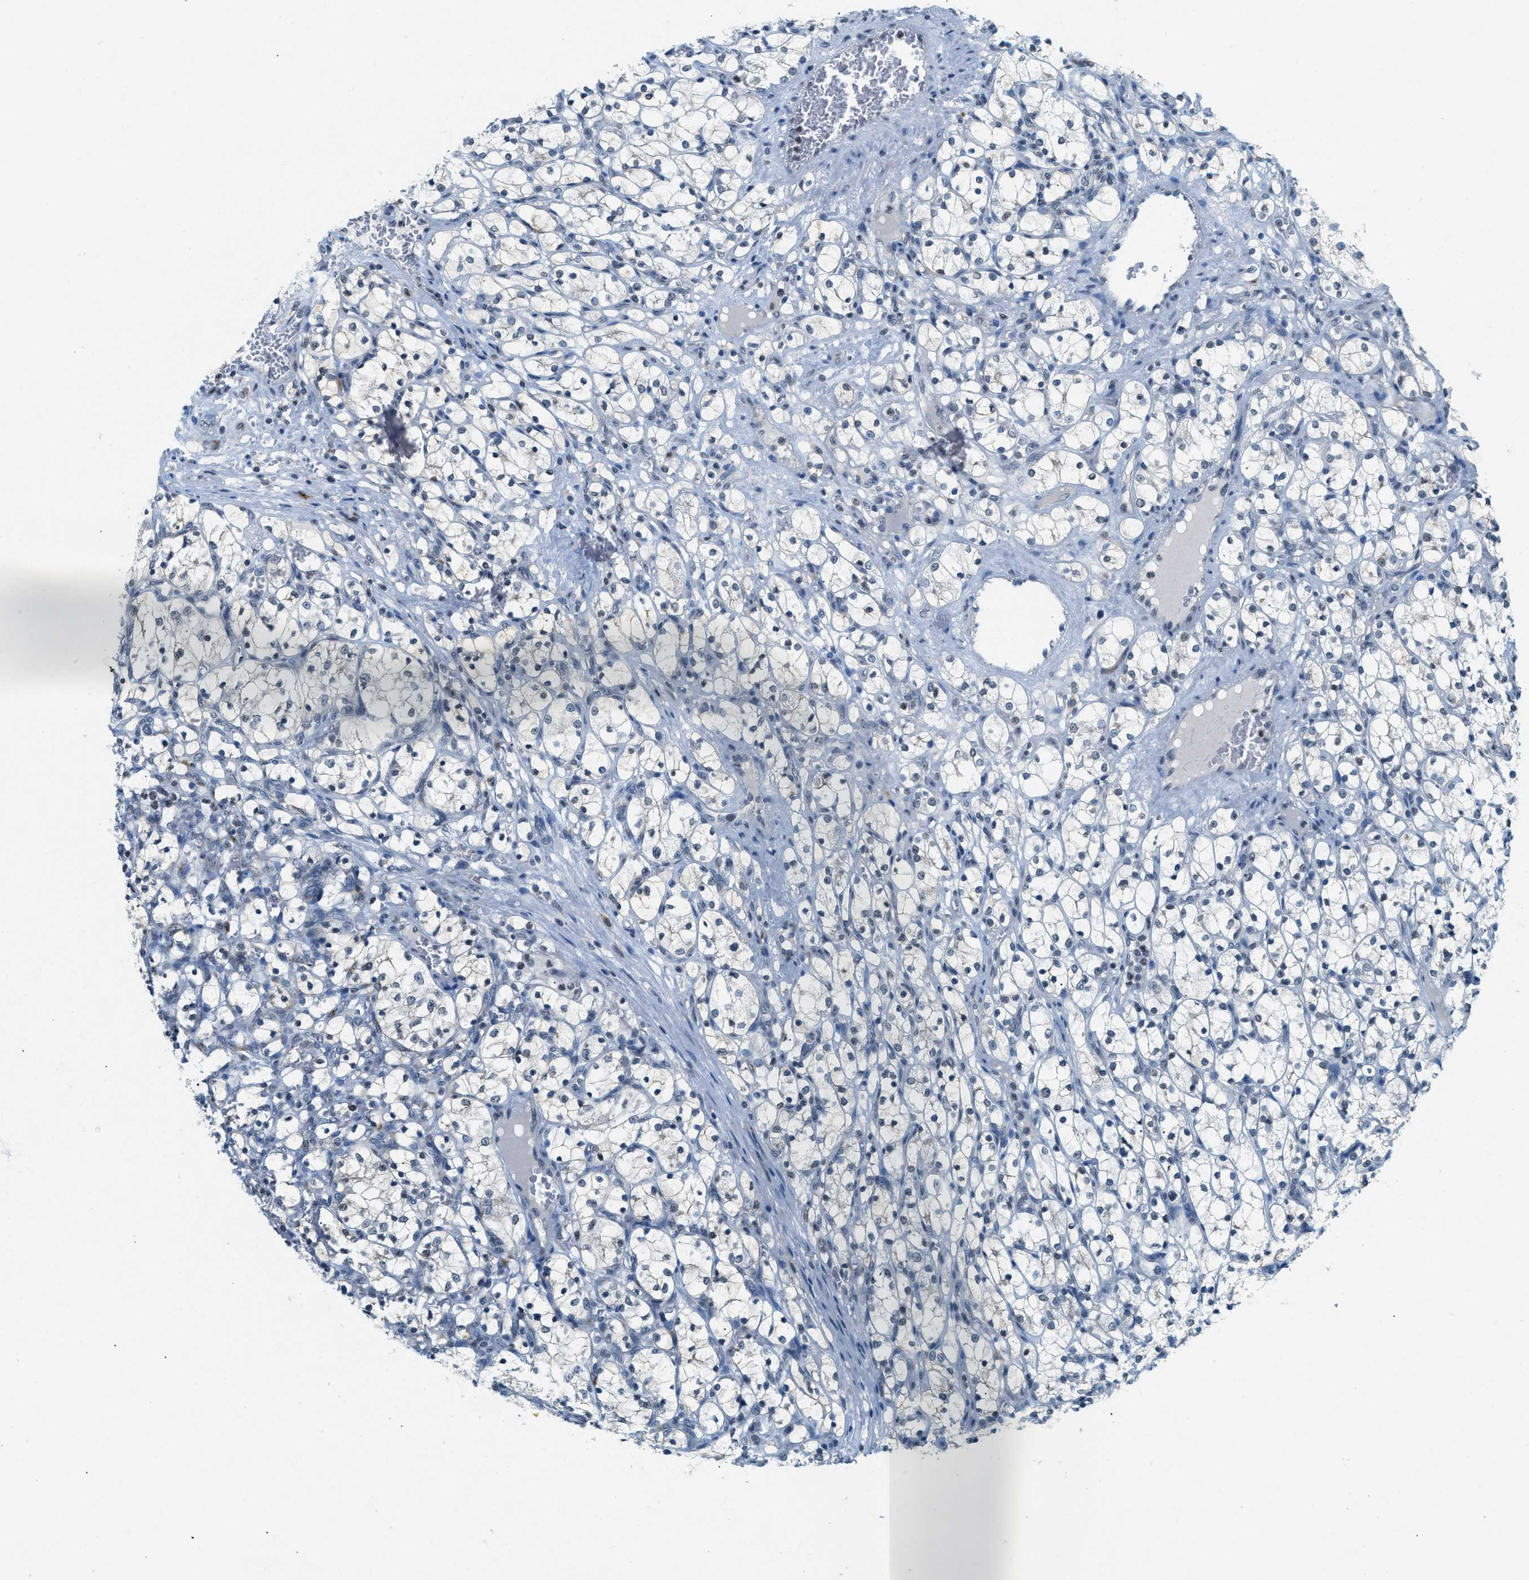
{"staining": {"intensity": "negative", "quantity": "none", "location": "none"}, "tissue": "renal cancer", "cell_type": "Tumor cells", "image_type": "cancer", "snomed": [{"axis": "morphology", "description": "Adenocarcinoma, NOS"}, {"axis": "topography", "description": "Kidney"}], "caption": "The micrograph demonstrates no staining of tumor cells in renal cancer (adenocarcinoma).", "gene": "UVRAG", "patient": {"sex": "female", "age": 69}}